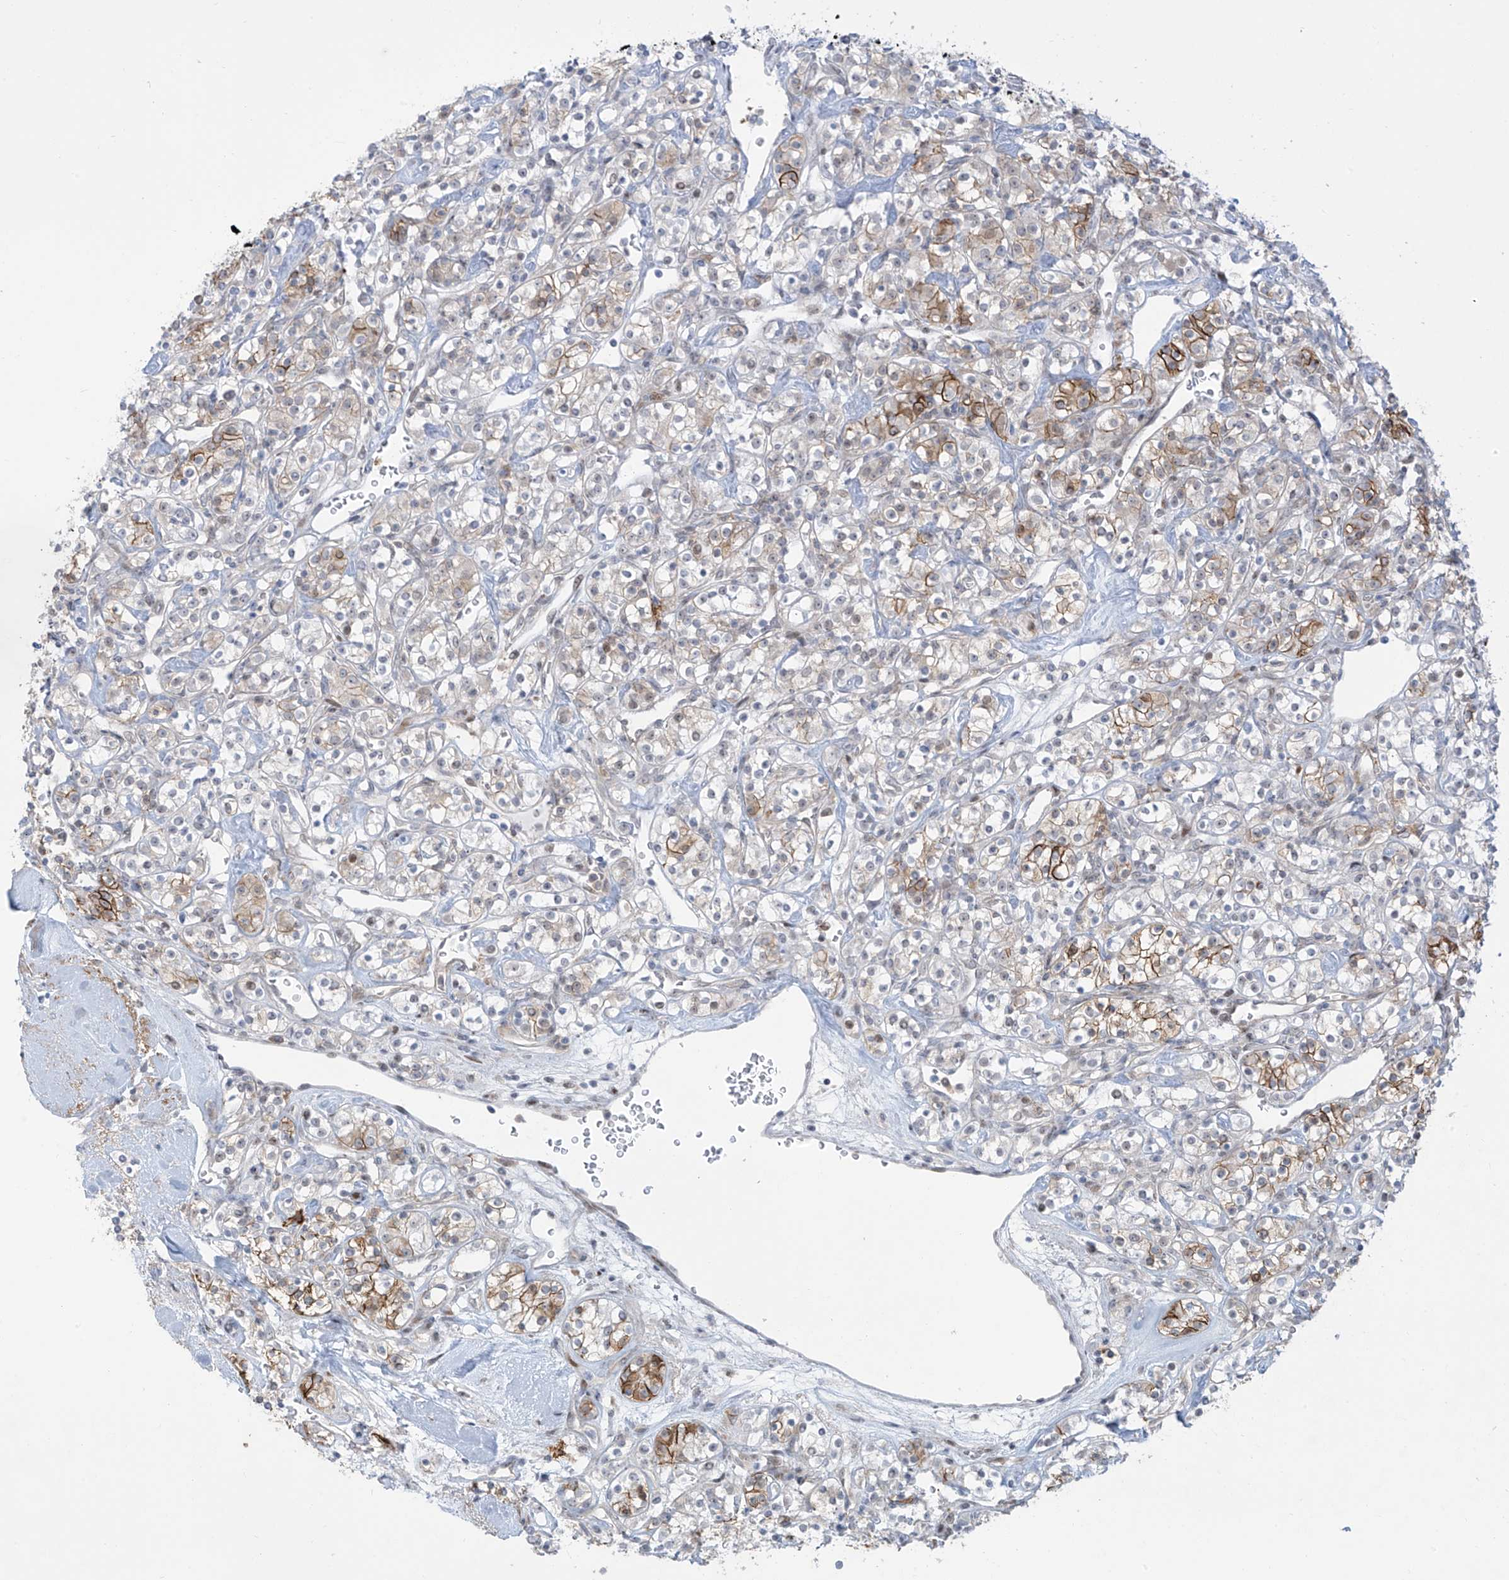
{"staining": {"intensity": "moderate", "quantity": "25%-75%", "location": "cytoplasmic/membranous"}, "tissue": "renal cancer", "cell_type": "Tumor cells", "image_type": "cancer", "snomed": [{"axis": "morphology", "description": "Adenocarcinoma, NOS"}, {"axis": "topography", "description": "Kidney"}], "caption": "Tumor cells display medium levels of moderate cytoplasmic/membranous expression in about 25%-75% of cells in renal adenocarcinoma.", "gene": "LIN9", "patient": {"sex": "male", "age": 77}}